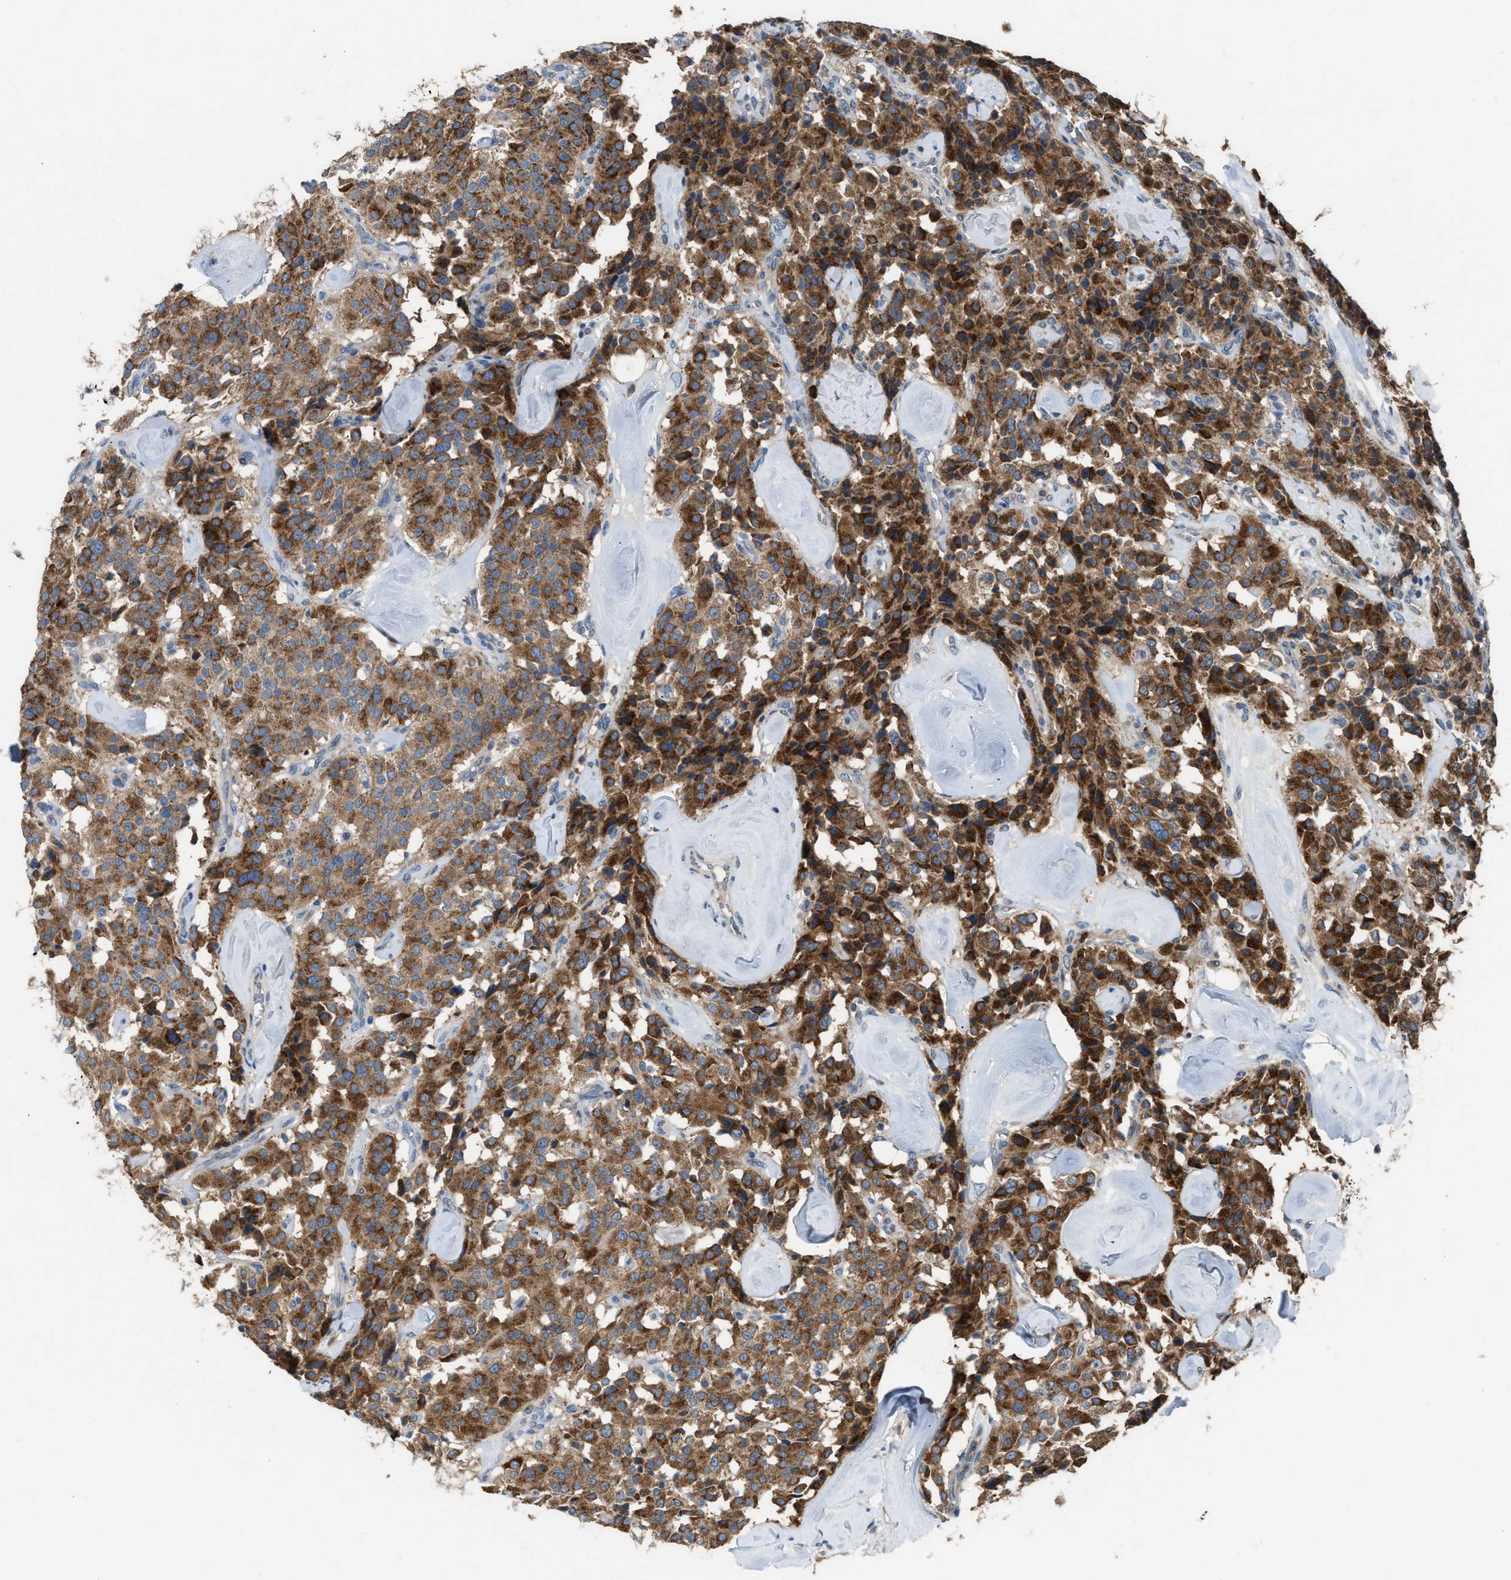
{"staining": {"intensity": "strong", "quantity": ">75%", "location": "cytoplasmic/membranous"}, "tissue": "carcinoid", "cell_type": "Tumor cells", "image_type": "cancer", "snomed": [{"axis": "morphology", "description": "Carcinoid, malignant, NOS"}, {"axis": "topography", "description": "Lung"}], "caption": "High-power microscopy captured an immunohistochemistry (IHC) micrograph of carcinoid, revealing strong cytoplasmic/membranous expression in about >75% of tumor cells.", "gene": "TPK1", "patient": {"sex": "male", "age": 30}}